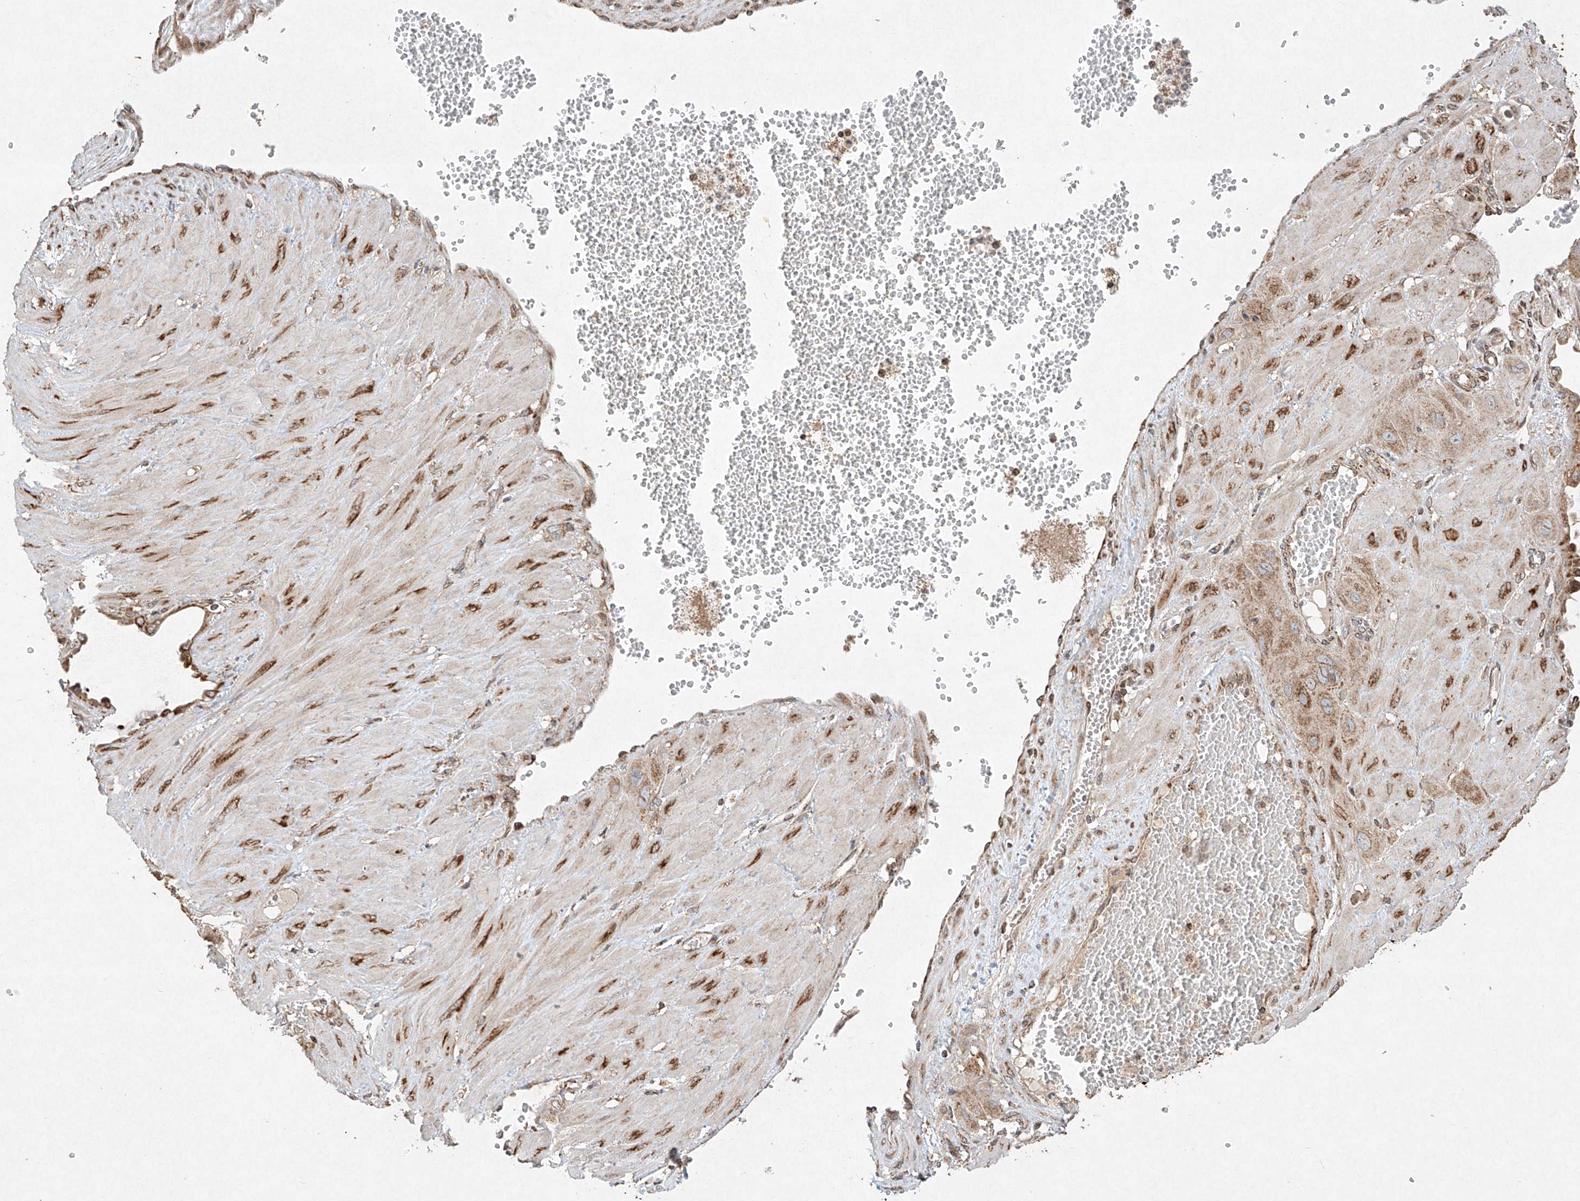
{"staining": {"intensity": "strong", "quantity": ">75%", "location": "cytoplasmic/membranous"}, "tissue": "cervical cancer", "cell_type": "Tumor cells", "image_type": "cancer", "snomed": [{"axis": "morphology", "description": "Squamous cell carcinoma, NOS"}, {"axis": "topography", "description": "Cervix"}], "caption": "Strong cytoplasmic/membranous staining is identified in about >75% of tumor cells in cervical cancer. Immunohistochemistry stains the protein in brown and the nuclei are stained blue.", "gene": "SEMA3B", "patient": {"sex": "female", "age": 34}}